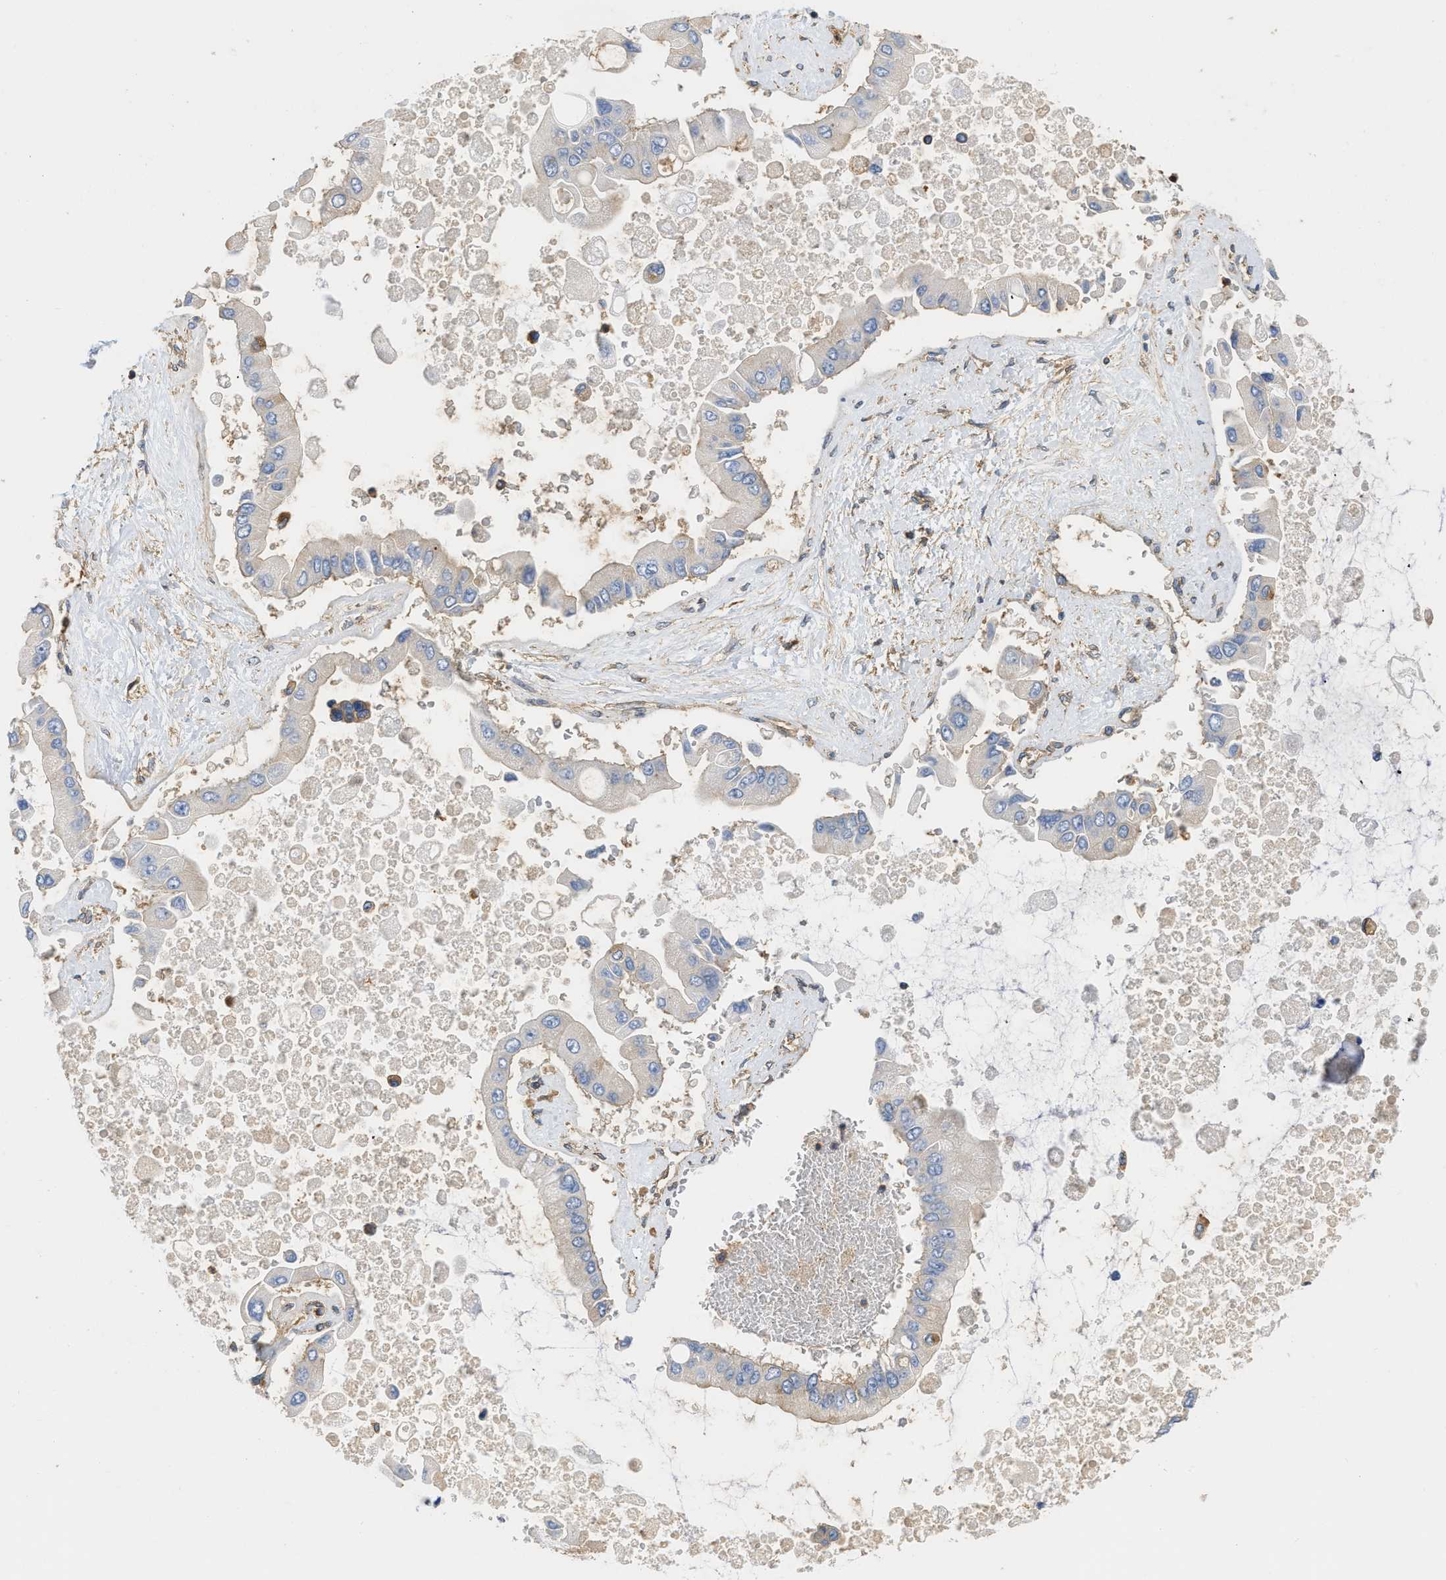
{"staining": {"intensity": "negative", "quantity": "none", "location": "none"}, "tissue": "liver cancer", "cell_type": "Tumor cells", "image_type": "cancer", "snomed": [{"axis": "morphology", "description": "Cholangiocarcinoma"}, {"axis": "topography", "description": "Liver"}], "caption": "Image shows no significant protein expression in tumor cells of liver cancer.", "gene": "GNB4", "patient": {"sex": "male", "age": 50}}